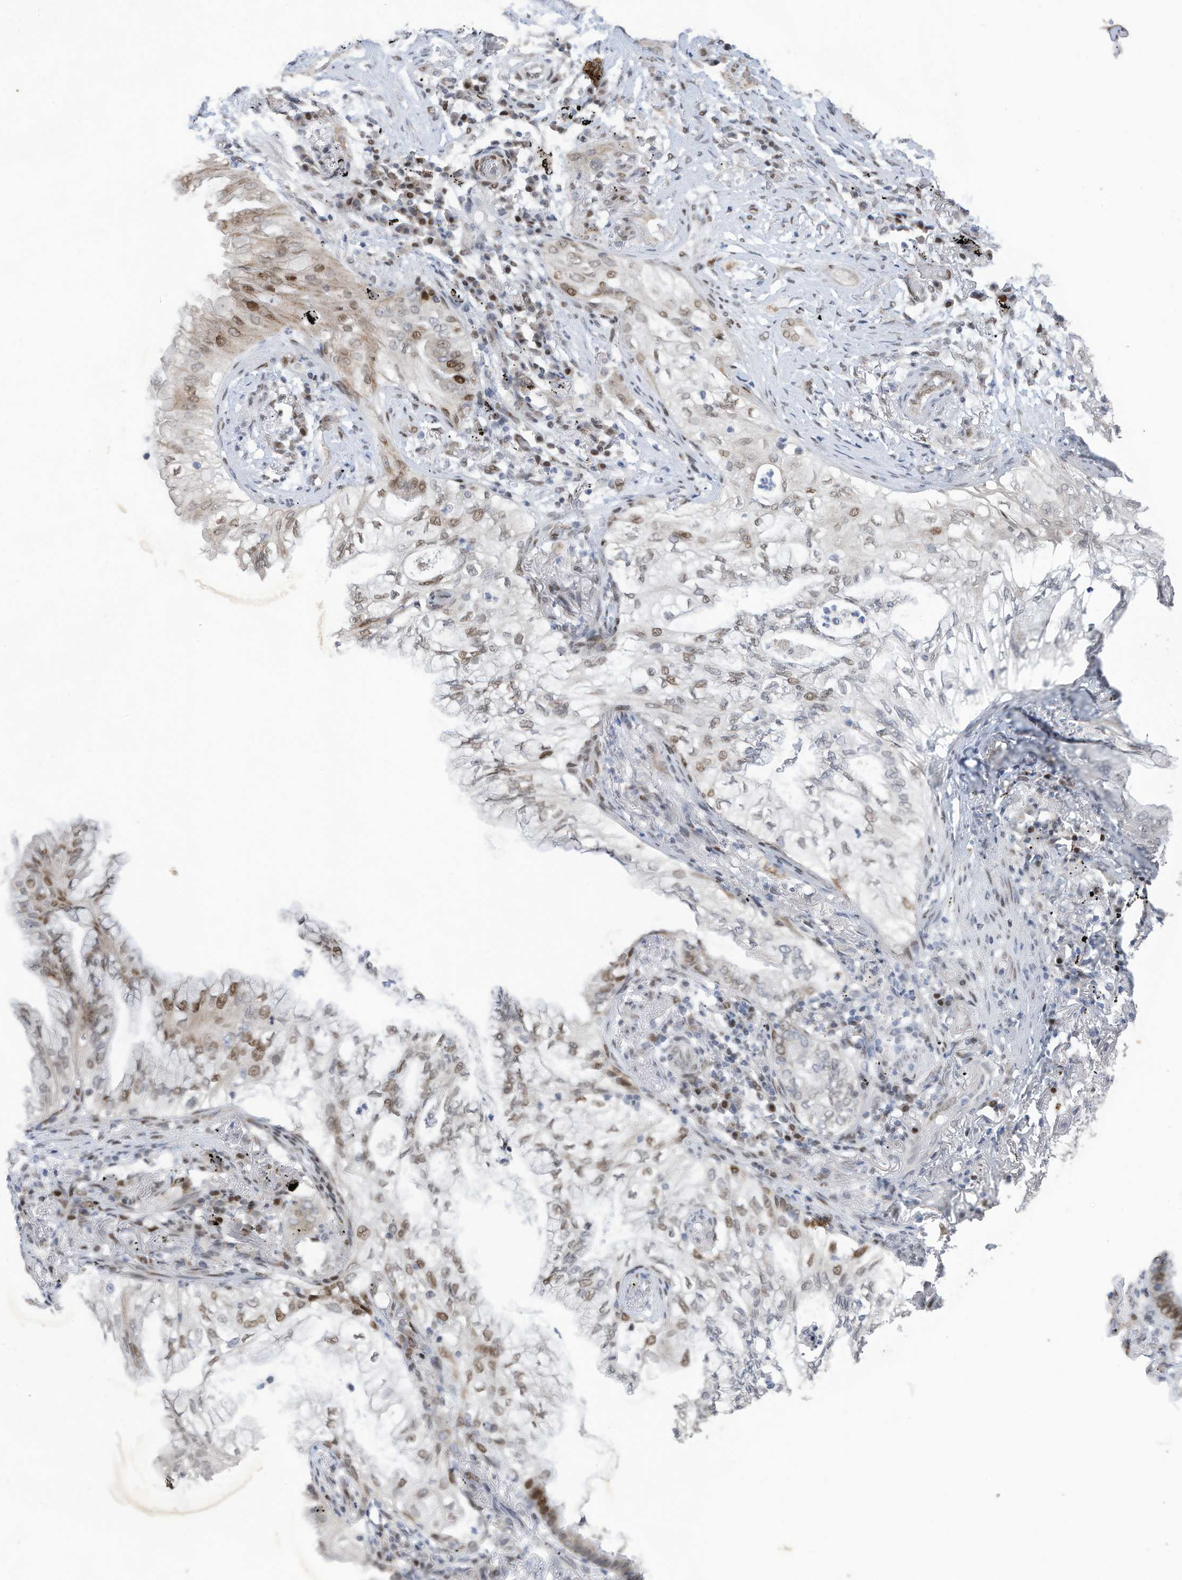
{"staining": {"intensity": "moderate", "quantity": "25%-75%", "location": "nuclear"}, "tissue": "lung cancer", "cell_type": "Tumor cells", "image_type": "cancer", "snomed": [{"axis": "morphology", "description": "Adenocarcinoma, NOS"}, {"axis": "topography", "description": "Lung"}], "caption": "IHC of lung cancer shows medium levels of moderate nuclear expression in approximately 25%-75% of tumor cells. (Brightfield microscopy of DAB IHC at high magnification).", "gene": "RABL3", "patient": {"sex": "female", "age": 70}}